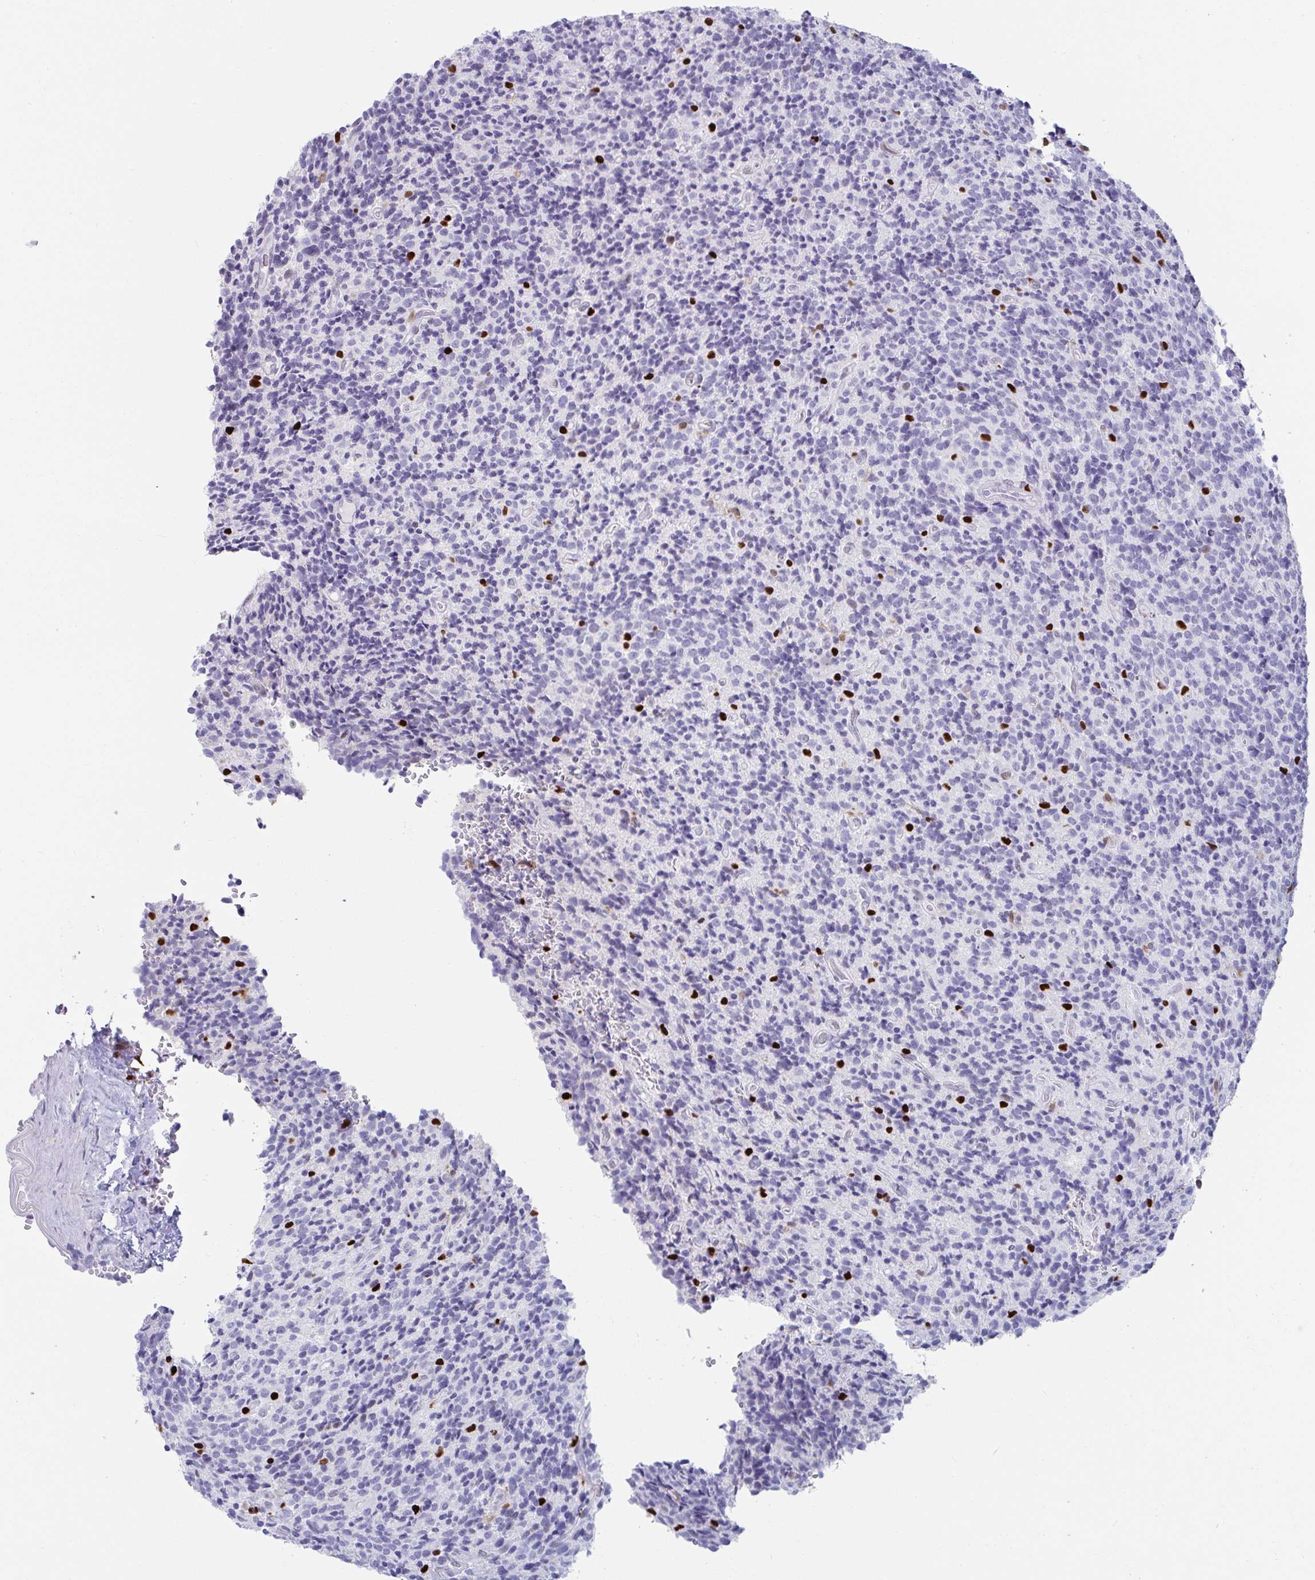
{"staining": {"intensity": "negative", "quantity": "none", "location": "none"}, "tissue": "glioma", "cell_type": "Tumor cells", "image_type": "cancer", "snomed": [{"axis": "morphology", "description": "Glioma, malignant, High grade"}, {"axis": "topography", "description": "Brain"}], "caption": "A micrograph of human glioma is negative for staining in tumor cells. (Immunohistochemistry (ihc), brightfield microscopy, high magnification).", "gene": "ZNF586", "patient": {"sex": "male", "age": 76}}